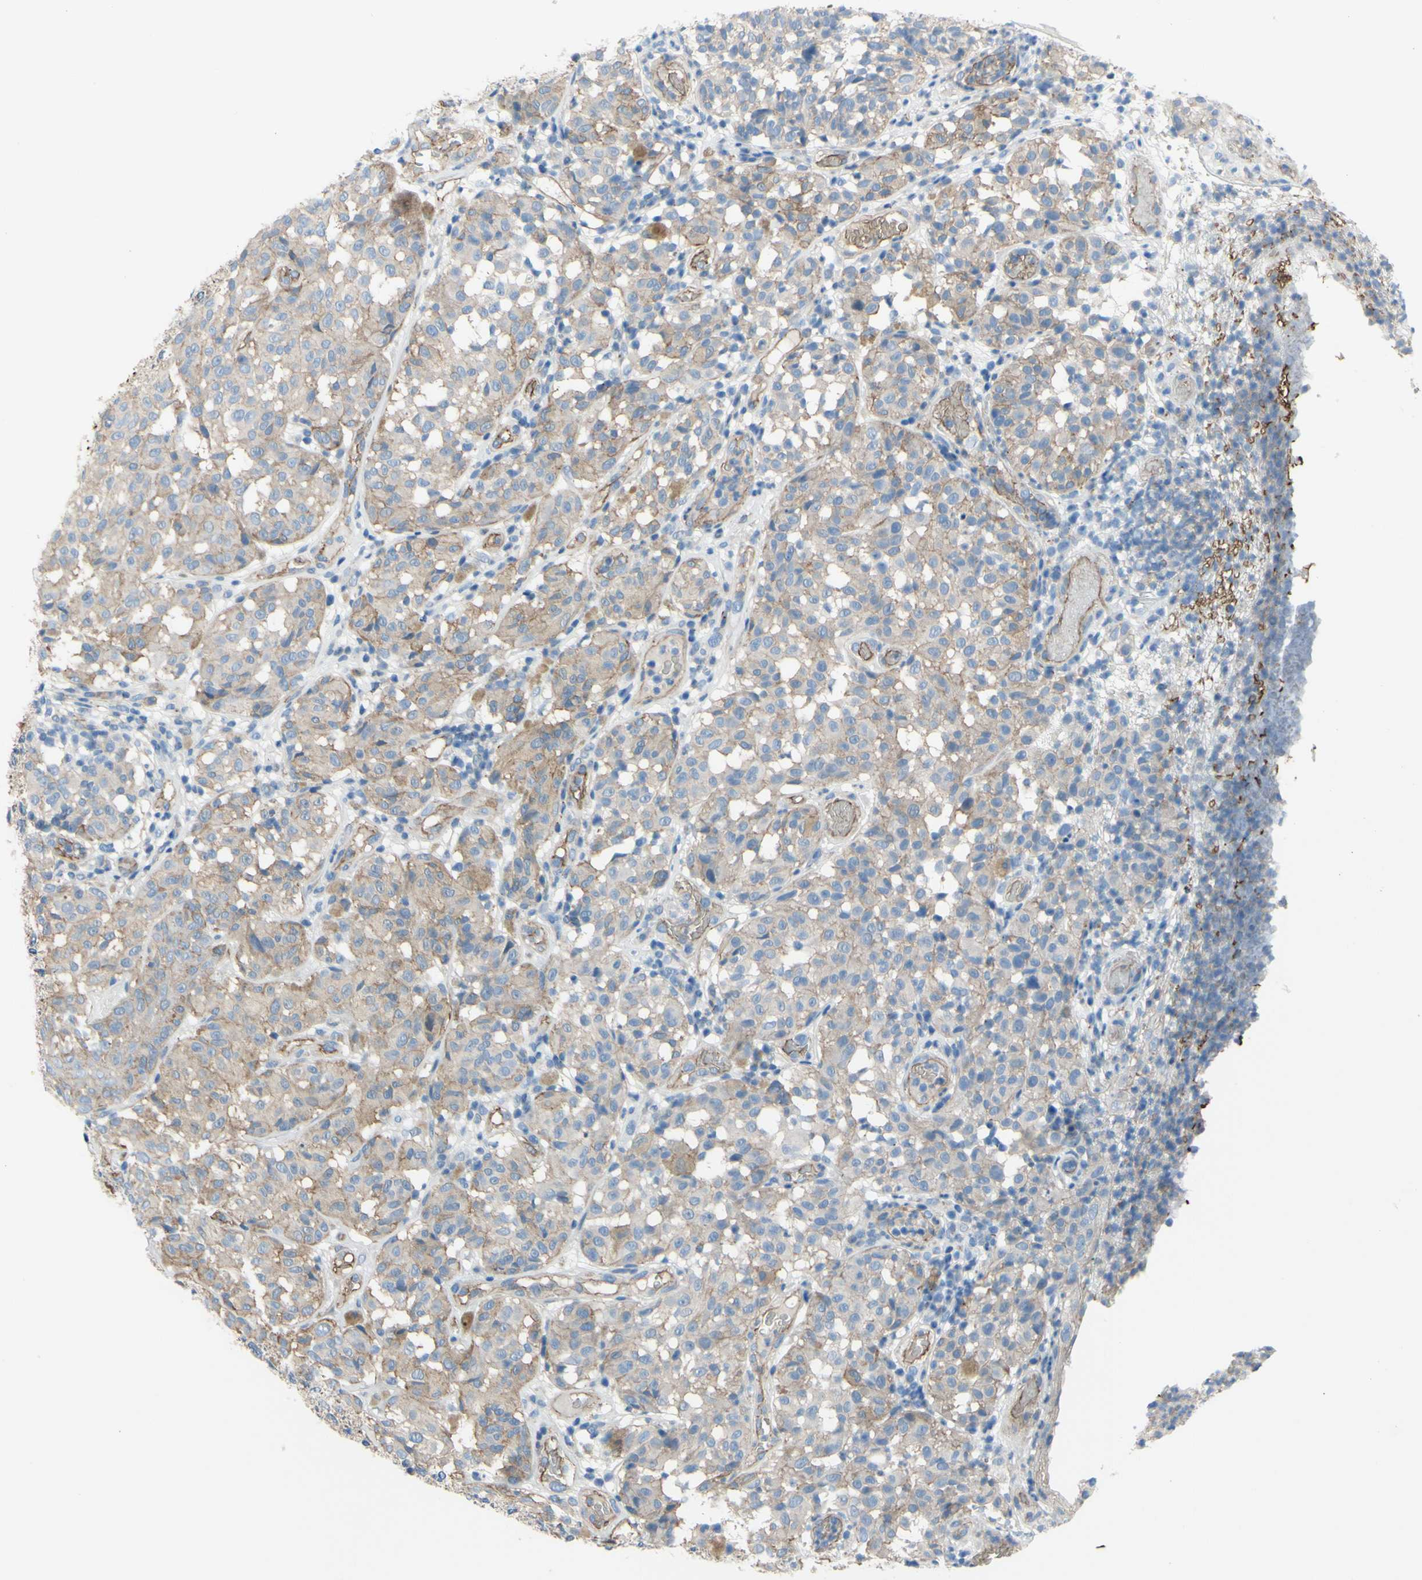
{"staining": {"intensity": "moderate", "quantity": ">75%", "location": "cytoplasmic/membranous"}, "tissue": "melanoma", "cell_type": "Tumor cells", "image_type": "cancer", "snomed": [{"axis": "morphology", "description": "Malignant melanoma, NOS"}, {"axis": "topography", "description": "Skin"}], "caption": "A photomicrograph showing moderate cytoplasmic/membranous positivity in approximately >75% of tumor cells in melanoma, as visualized by brown immunohistochemical staining.", "gene": "TPBG", "patient": {"sex": "female", "age": 46}}